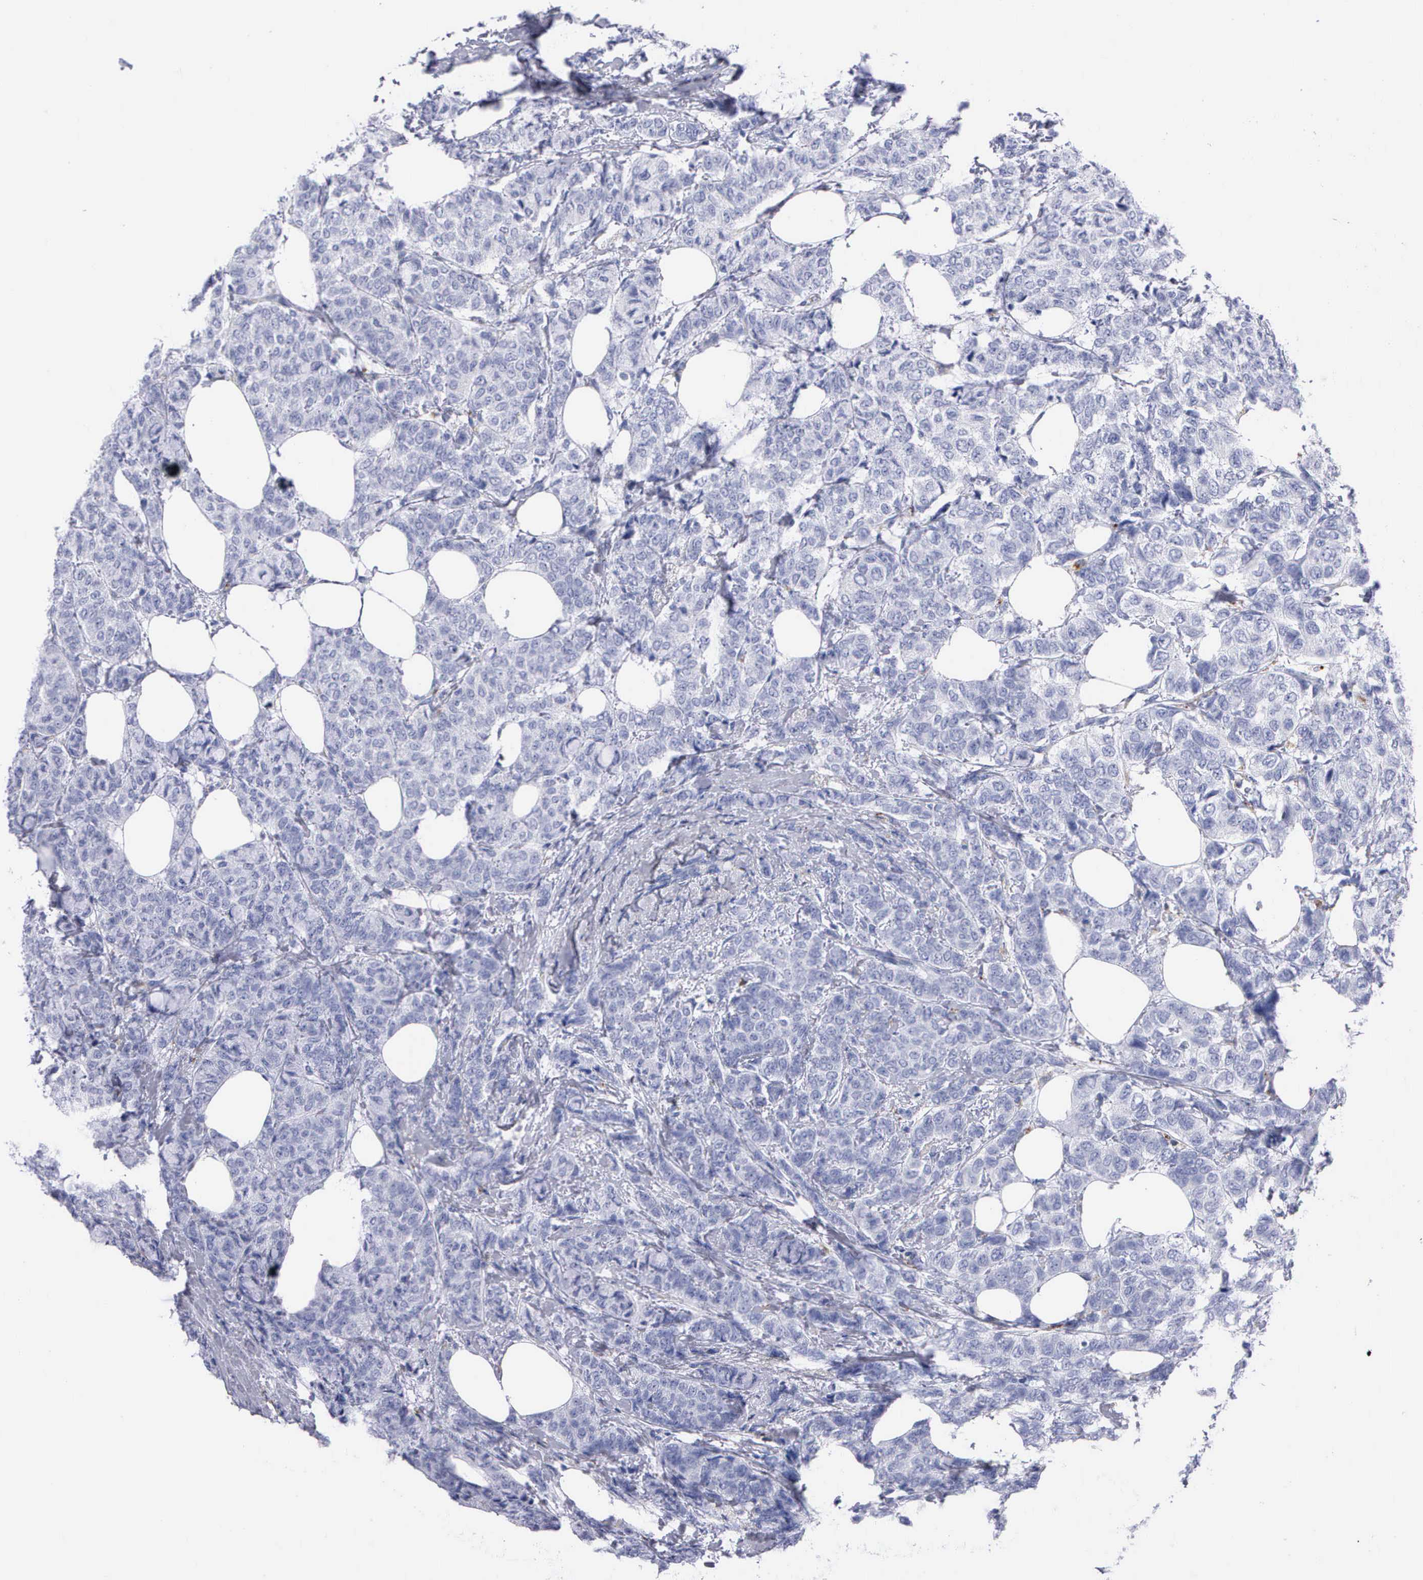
{"staining": {"intensity": "negative", "quantity": "none", "location": "none"}, "tissue": "breast cancer", "cell_type": "Tumor cells", "image_type": "cancer", "snomed": [{"axis": "morphology", "description": "Lobular carcinoma"}, {"axis": "topography", "description": "Breast"}], "caption": "The histopathology image shows no staining of tumor cells in breast cancer (lobular carcinoma).", "gene": "CTSL", "patient": {"sex": "female", "age": 60}}